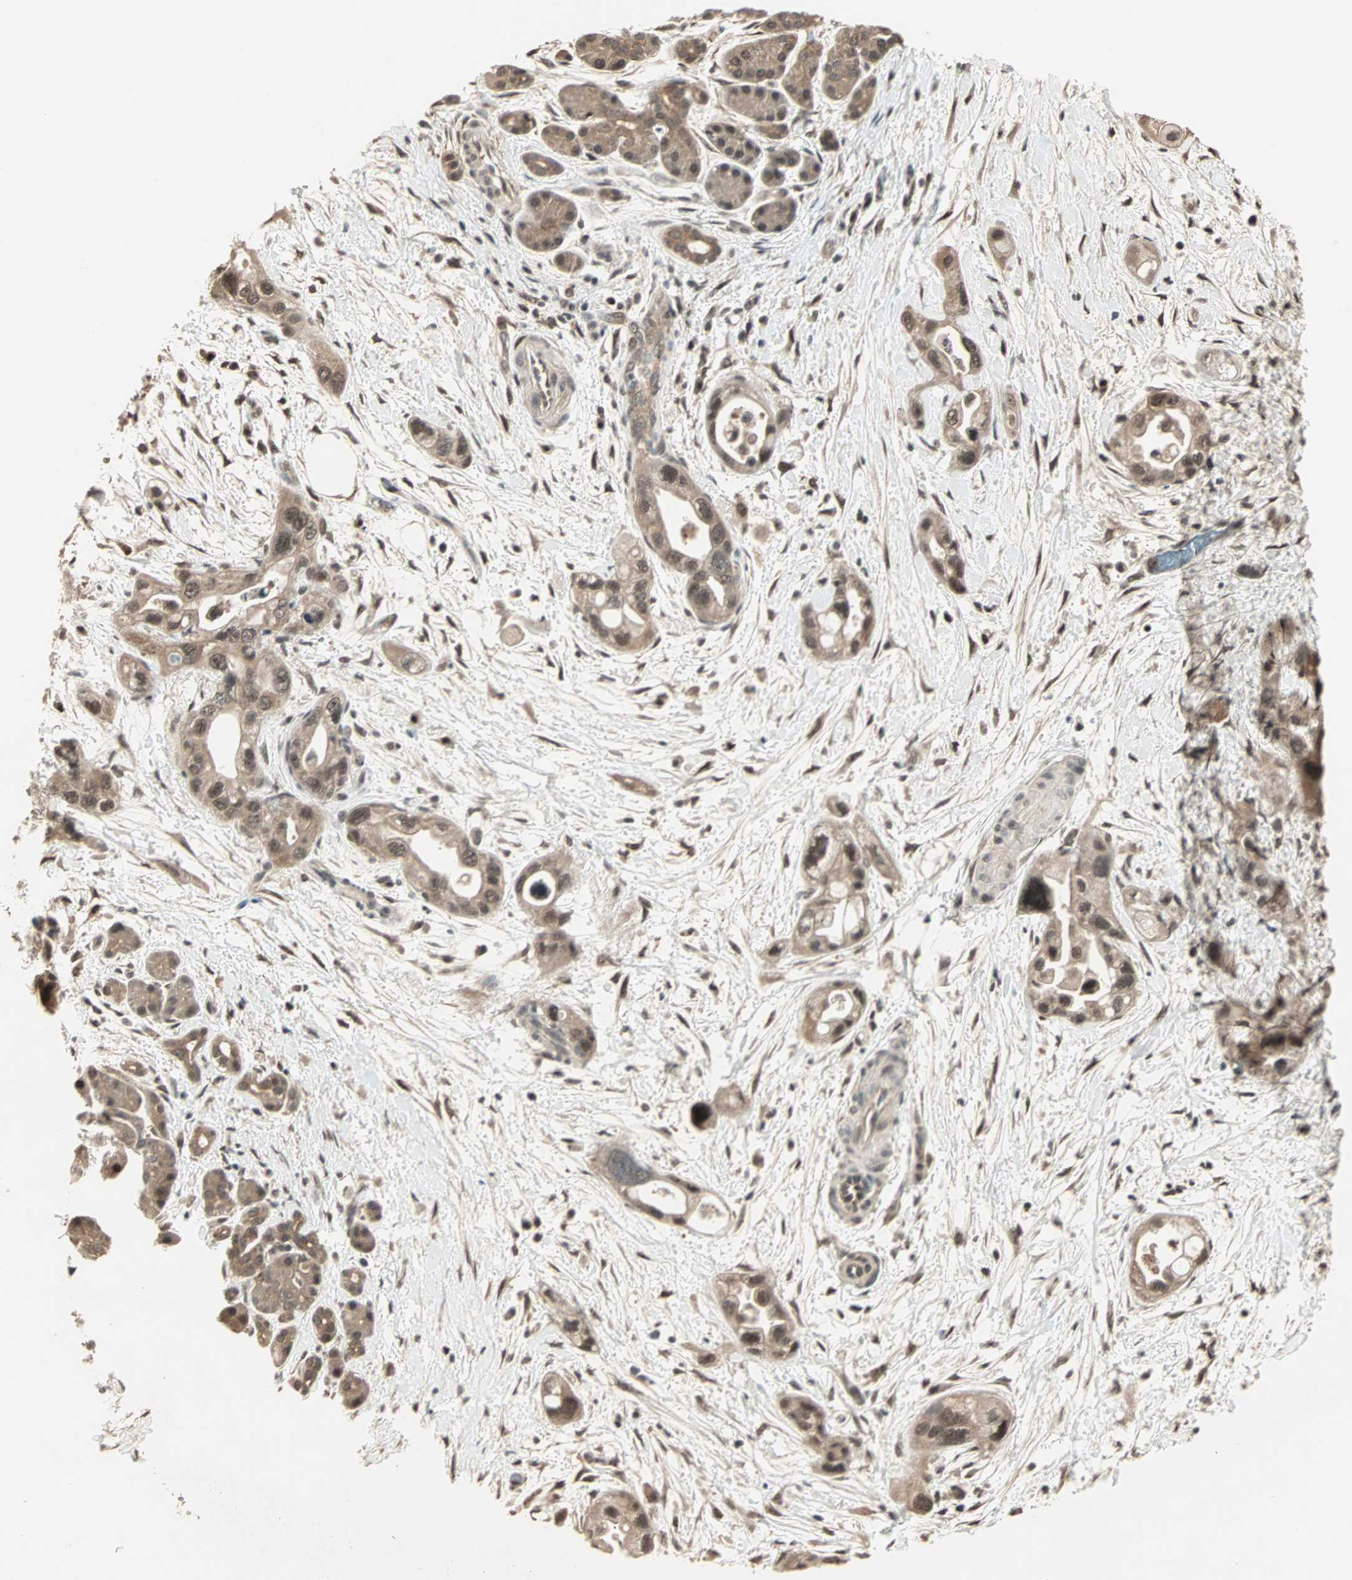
{"staining": {"intensity": "moderate", "quantity": ">75%", "location": "nuclear"}, "tissue": "pancreatic cancer", "cell_type": "Tumor cells", "image_type": "cancer", "snomed": [{"axis": "morphology", "description": "Adenocarcinoma, NOS"}, {"axis": "topography", "description": "Pancreas"}], "caption": "Adenocarcinoma (pancreatic) was stained to show a protein in brown. There is medium levels of moderate nuclear expression in approximately >75% of tumor cells.", "gene": "ZNF701", "patient": {"sex": "female", "age": 77}}